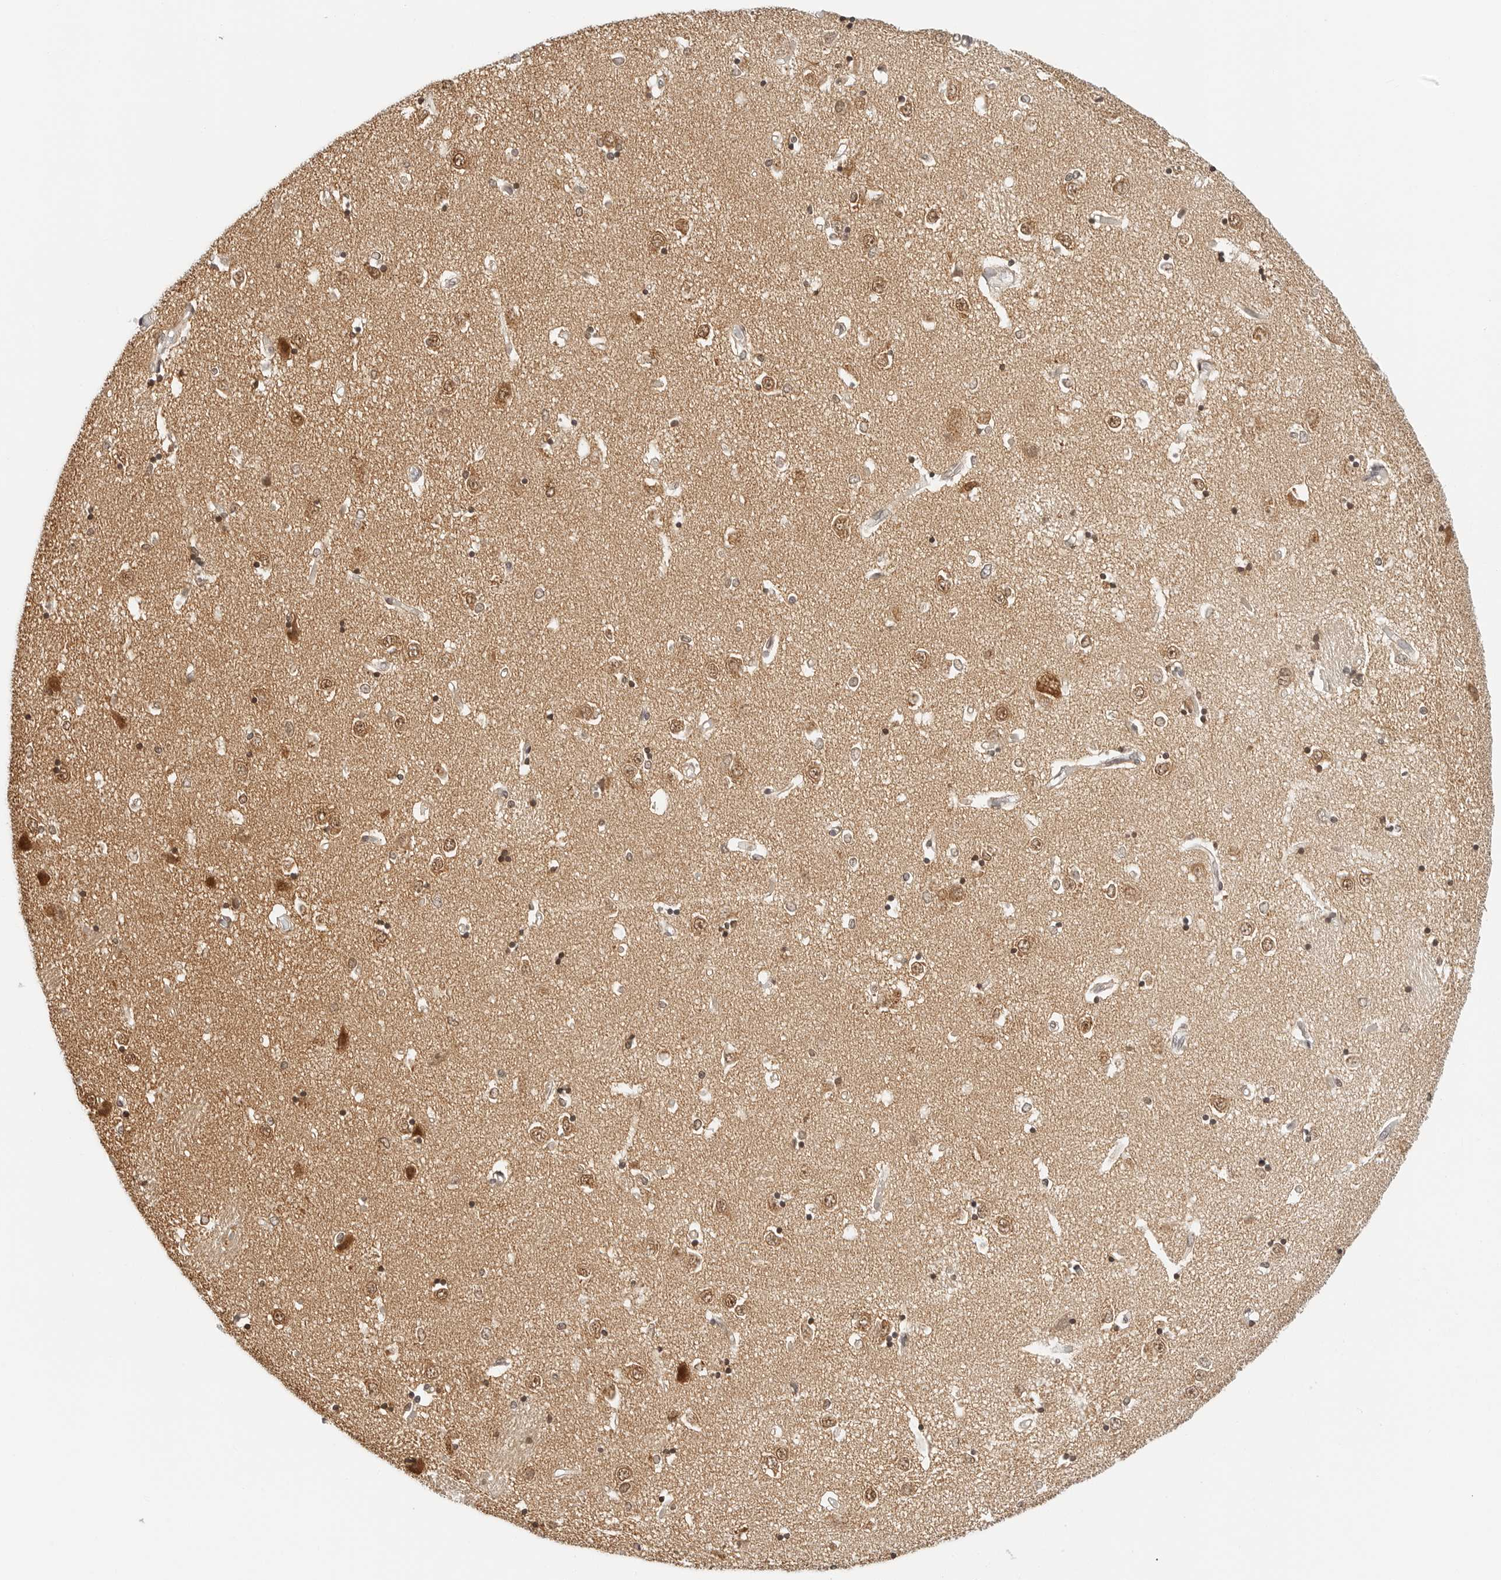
{"staining": {"intensity": "moderate", "quantity": "25%-75%", "location": "cytoplasmic/membranous"}, "tissue": "caudate", "cell_type": "Glial cells", "image_type": "normal", "snomed": [{"axis": "morphology", "description": "Normal tissue, NOS"}, {"axis": "topography", "description": "Lateral ventricle wall"}], "caption": "IHC photomicrograph of benign caudate: caudate stained using IHC reveals medium levels of moderate protein expression localized specifically in the cytoplasmic/membranous of glial cells, appearing as a cytoplasmic/membranous brown color.", "gene": "ATL1", "patient": {"sex": "male", "age": 45}}